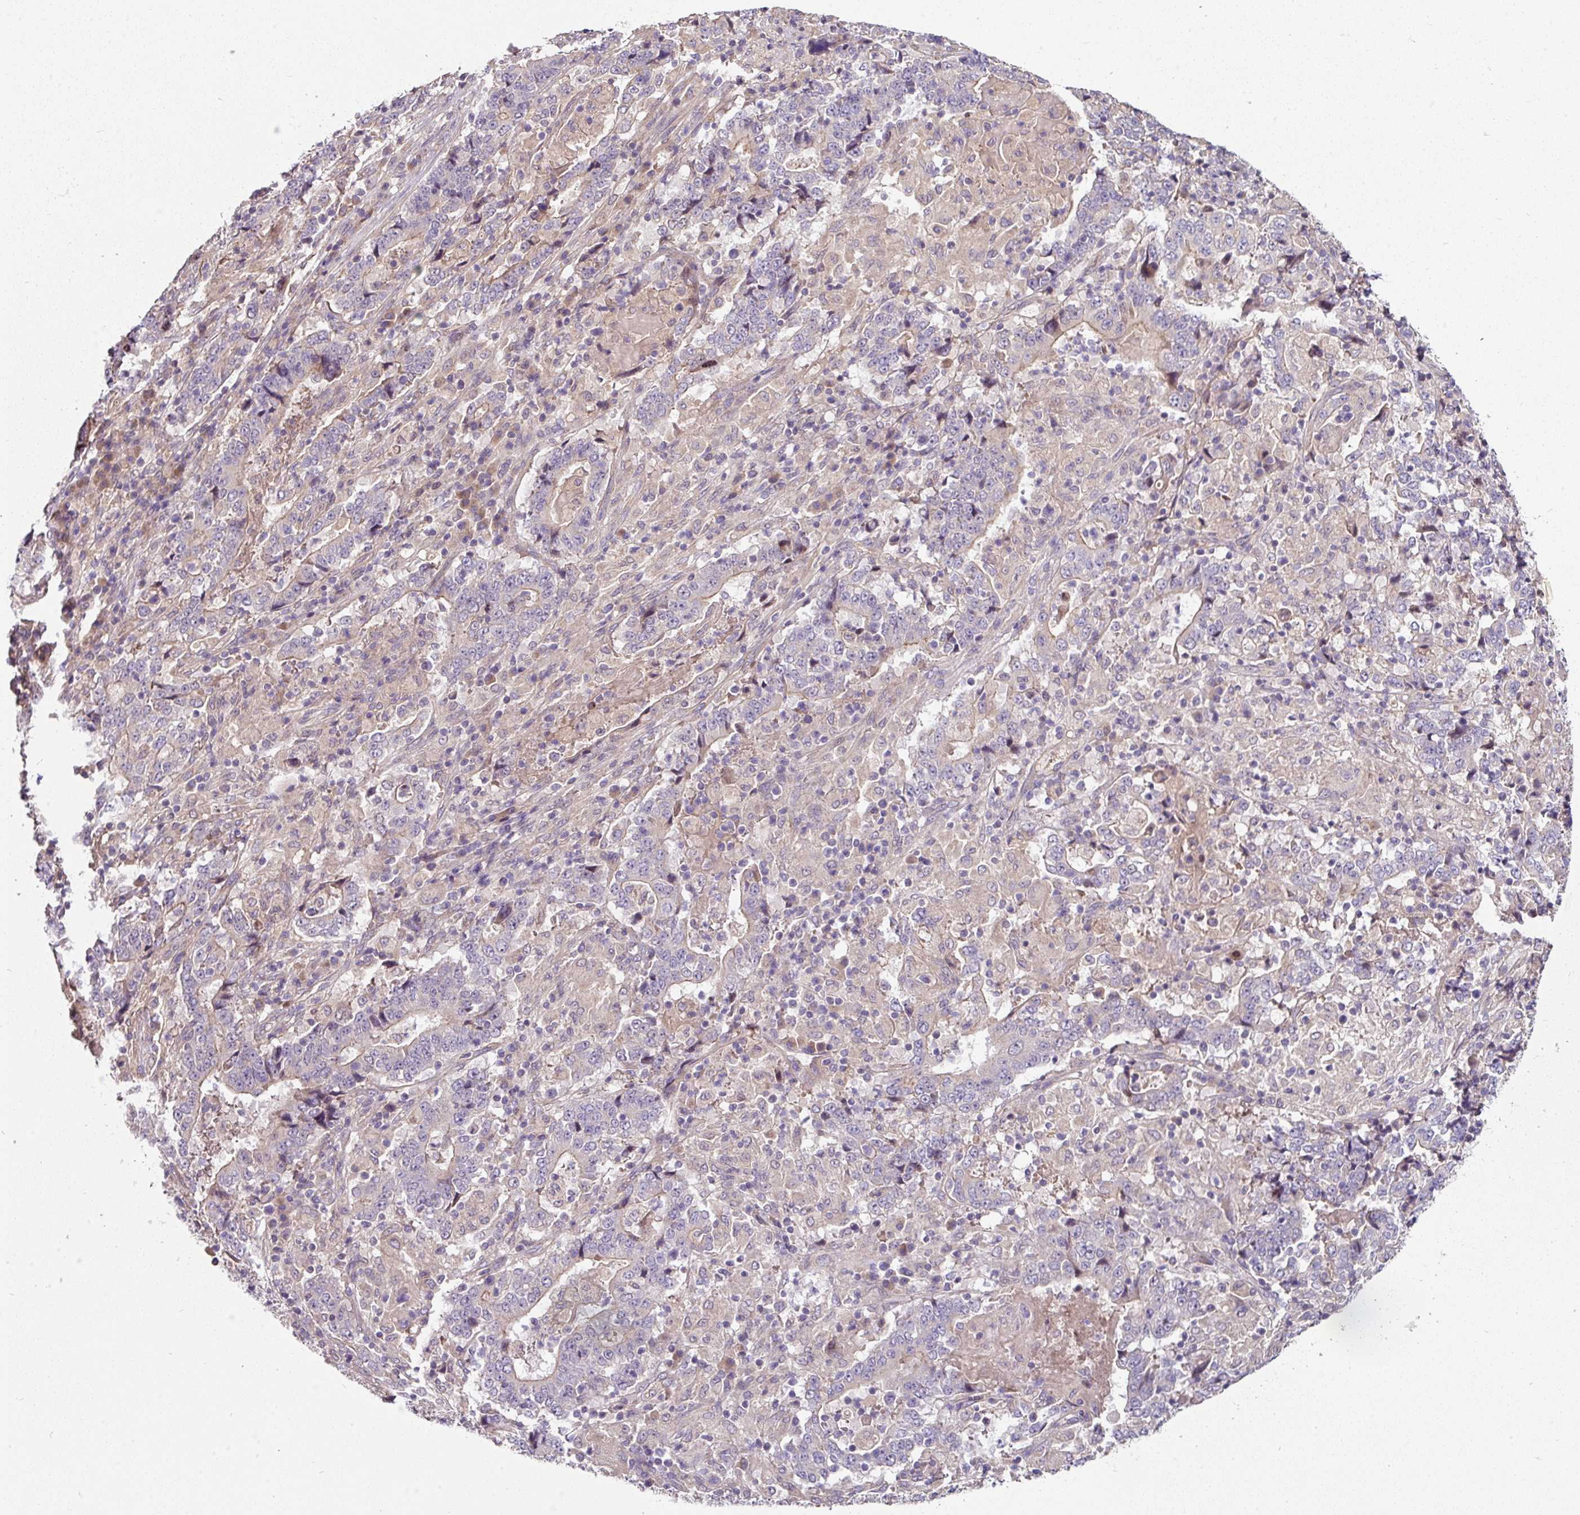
{"staining": {"intensity": "negative", "quantity": "none", "location": "none"}, "tissue": "stomach cancer", "cell_type": "Tumor cells", "image_type": "cancer", "snomed": [{"axis": "morphology", "description": "Normal tissue, NOS"}, {"axis": "morphology", "description": "Adenocarcinoma, NOS"}, {"axis": "topography", "description": "Stomach, upper"}, {"axis": "topography", "description": "Stomach"}], "caption": "DAB immunohistochemical staining of human stomach cancer demonstrates no significant staining in tumor cells.", "gene": "C4orf48", "patient": {"sex": "male", "age": 59}}